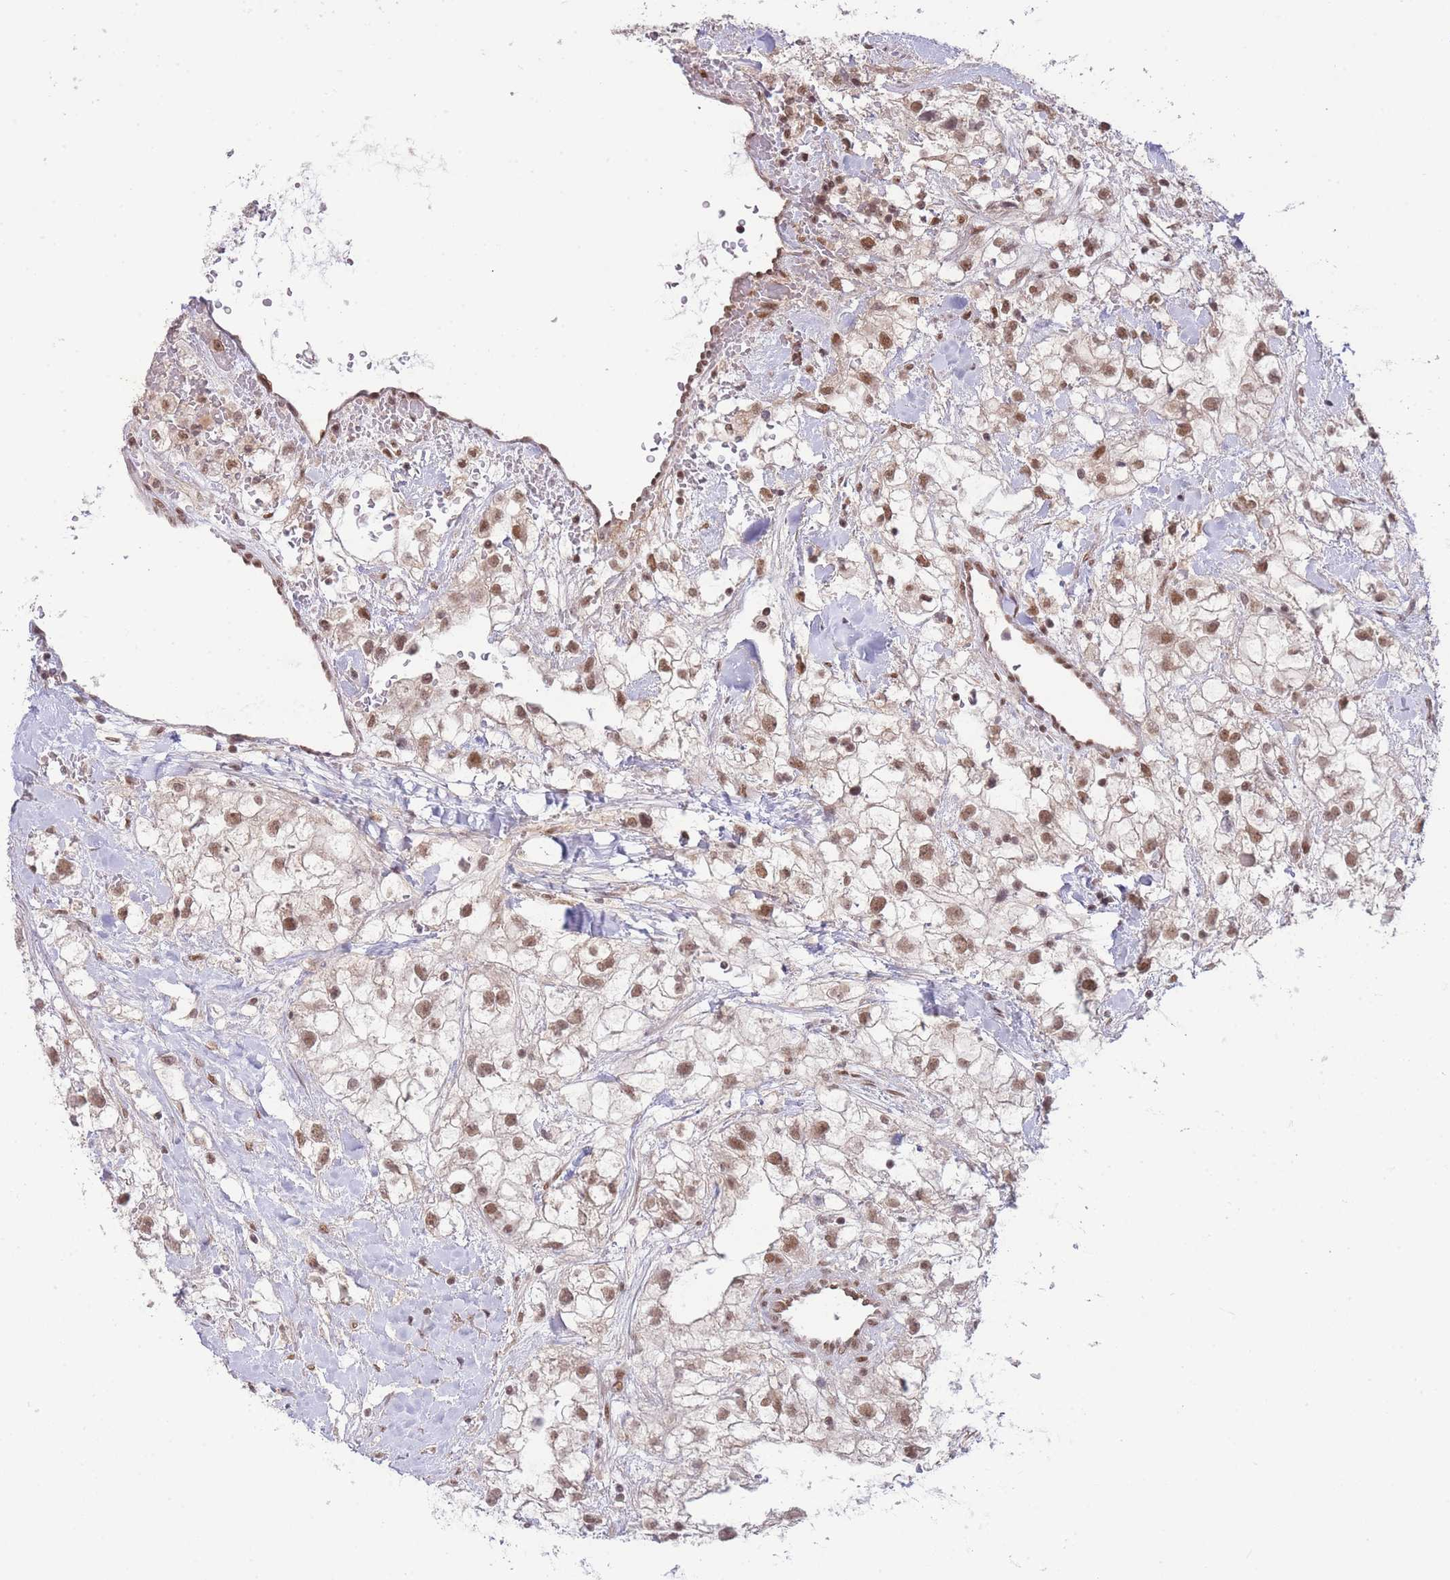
{"staining": {"intensity": "moderate", "quantity": ">75%", "location": "nuclear"}, "tissue": "renal cancer", "cell_type": "Tumor cells", "image_type": "cancer", "snomed": [{"axis": "morphology", "description": "Adenocarcinoma, NOS"}, {"axis": "topography", "description": "Kidney"}], "caption": "Tumor cells display medium levels of moderate nuclear positivity in about >75% of cells in renal cancer.", "gene": "CARD8", "patient": {"sex": "male", "age": 59}}